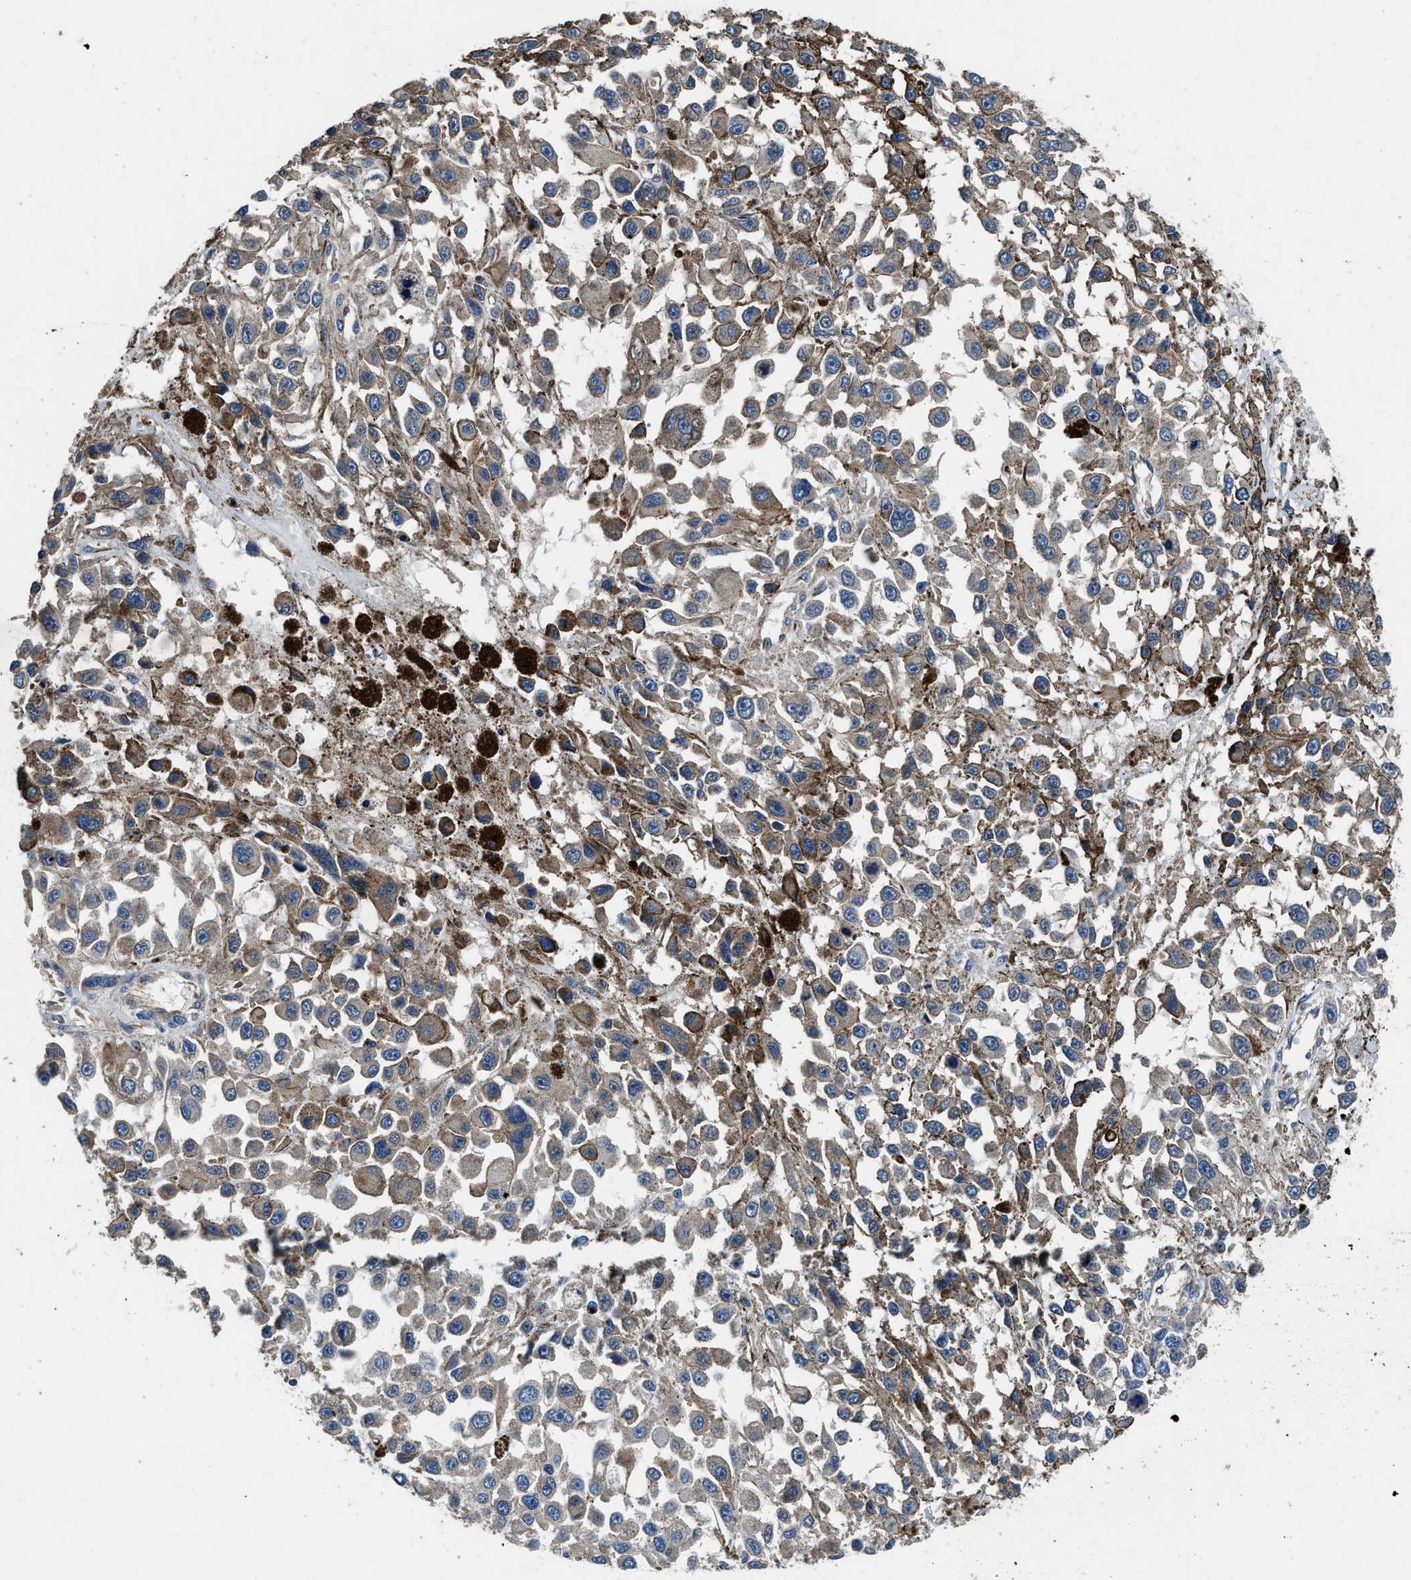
{"staining": {"intensity": "weak", "quantity": "25%-75%", "location": "cytoplasmic/membranous"}, "tissue": "melanoma", "cell_type": "Tumor cells", "image_type": "cancer", "snomed": [{"axis": "morphology", "description": "Malignant melanoma, Metastatic site"}, {"axis": "topography", "description": "Lymph node"}], "caption": "Melanoma was stained to show a protein in brown. There is low levels of weak cytoplasmic/membranous staining in approximately 25%-75% of tumor cells.", "gene": "DHRS7B", "patient": {"sex": "male", "age": 59}}